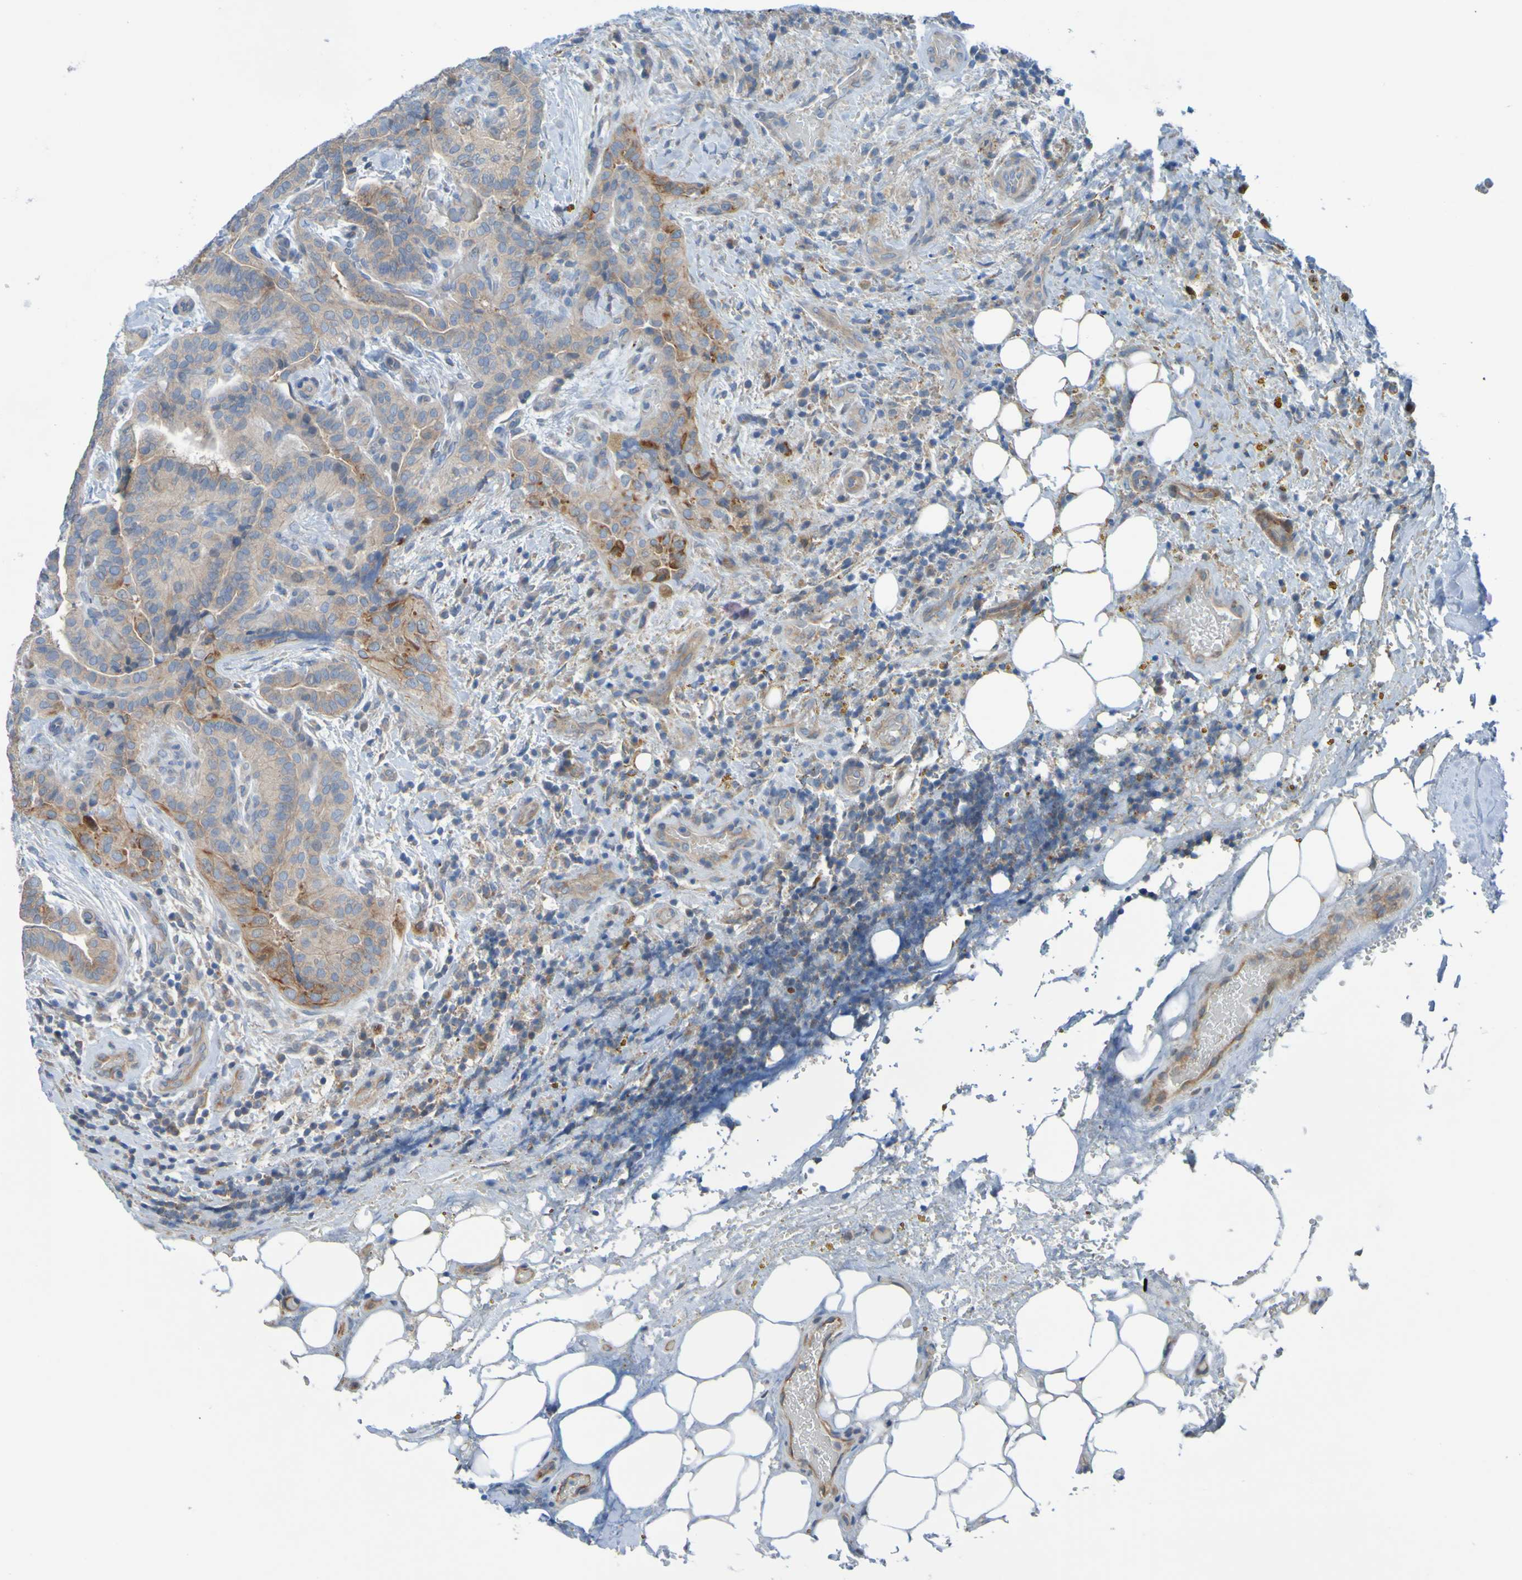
{"staining": {"intensity": "weak", "quantity": ">75%", "location": "cytoplasmic/membranous"}, "tissue": "thyroid cancer", "cell_type": "Tumor cells", "image_type": "cancer", "snomed": [{"axis": "morphology", "description": "Papillary adenocarcinoma, NOS"}, {"axis": "topography", "description": "Thyroid gland"}], "caption": "Tumor cells demonstrate low levels of weak cytoplasmic/membranous staining in approximately >75% of cells in human papillary adenocarcinoma (thyroid).", "gene": "NPRL3", "patient": {"sex": "male", "age": 77}}